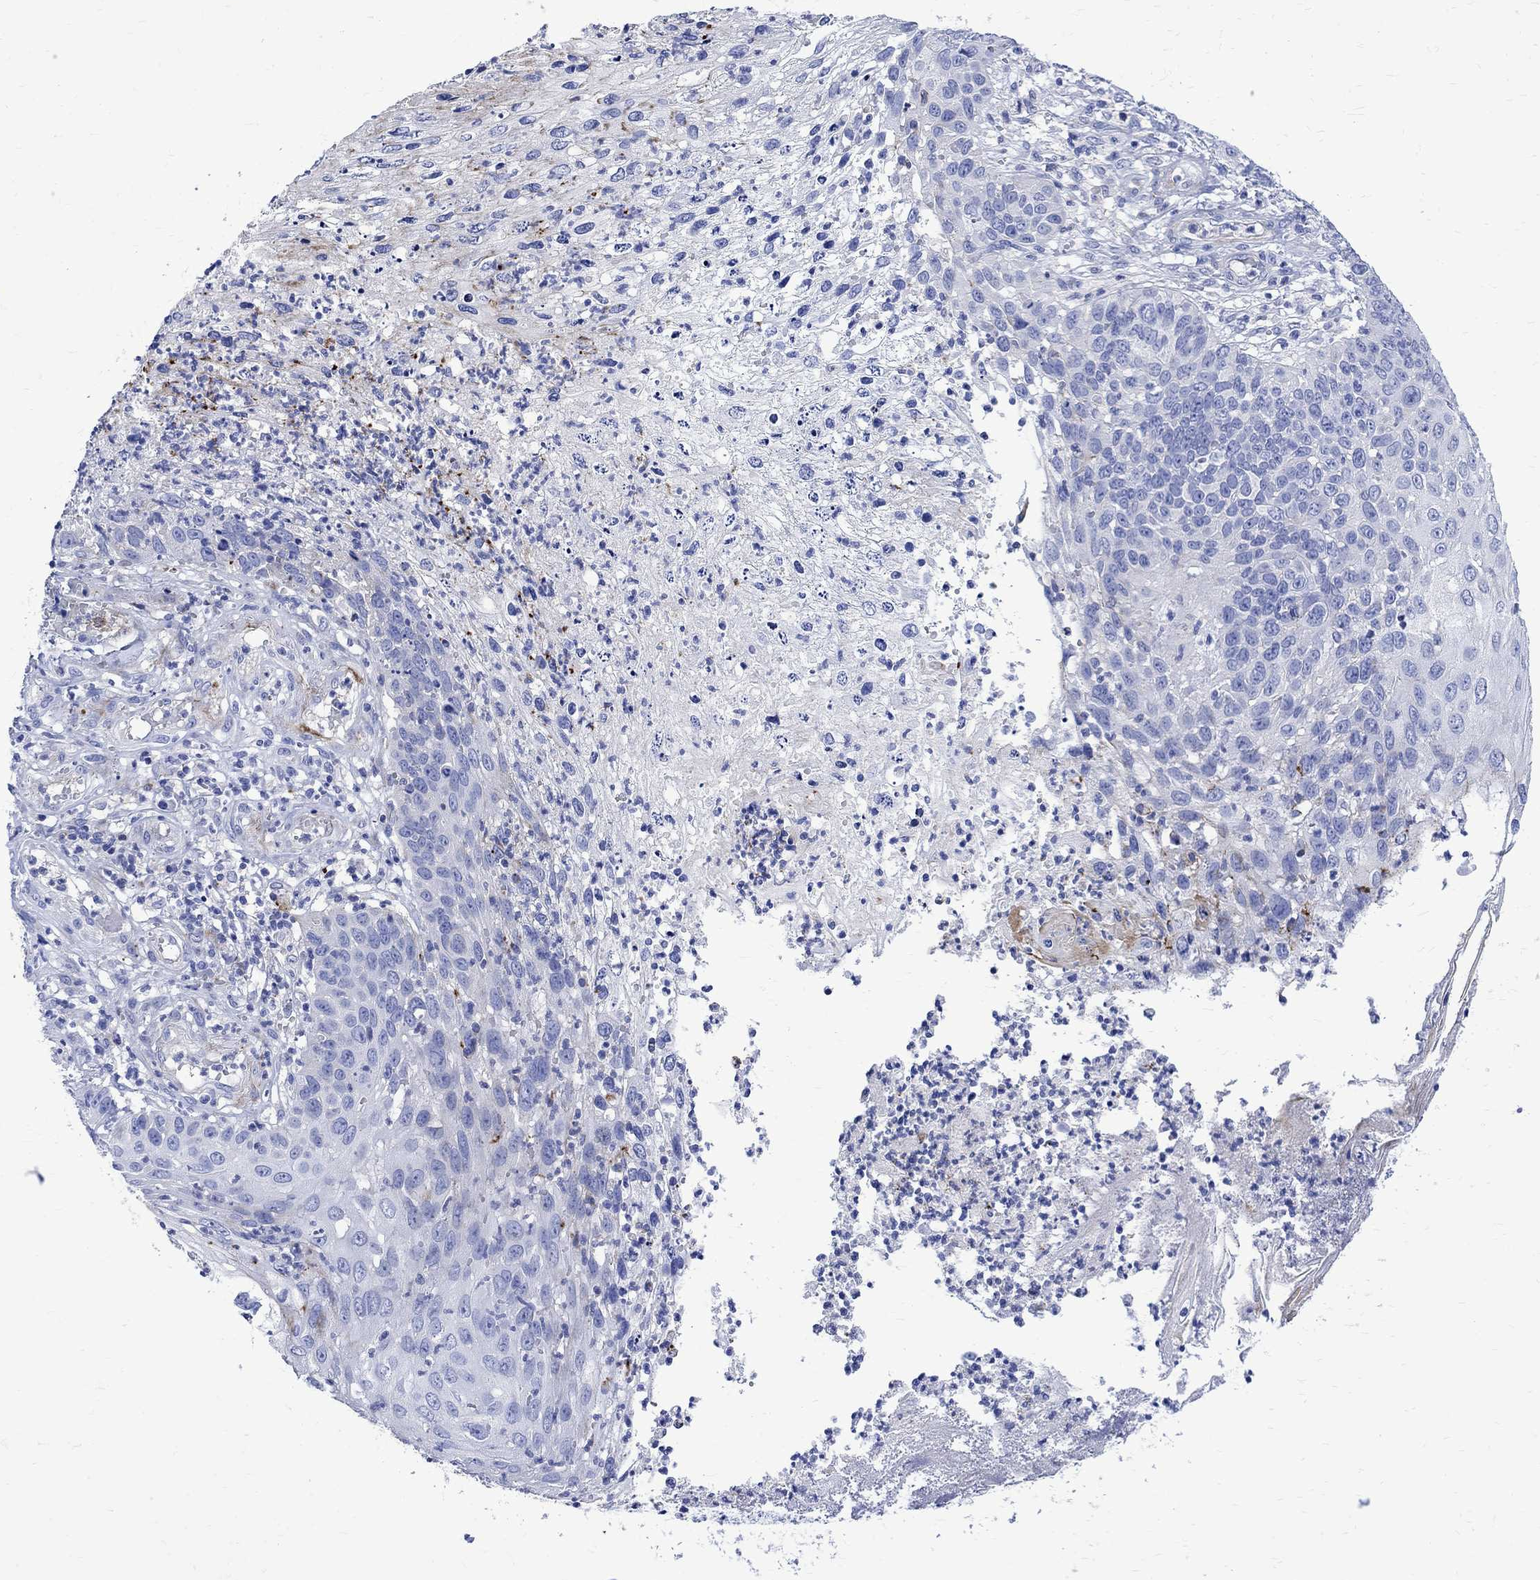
{"staining": {"intensity": "negative", "quantity": "none", "location": "none"}, "tissue": "skin cancer", "cell_type": "Tumor cells", "image_type": "cancer", "snomed": [{"axis": "morphology", "description": "Squamous cell carcinoma, NOS"}, {"axis": "topography", "description": "Skin"}], "caption": "Immunohistochemistry micrograph of human skin squamous cell carcinoma stained for a protein (brown), which displays no positivity in tumor cells.", "gene": "PARVB", "patient": {"sex": "male", "age": 92}}